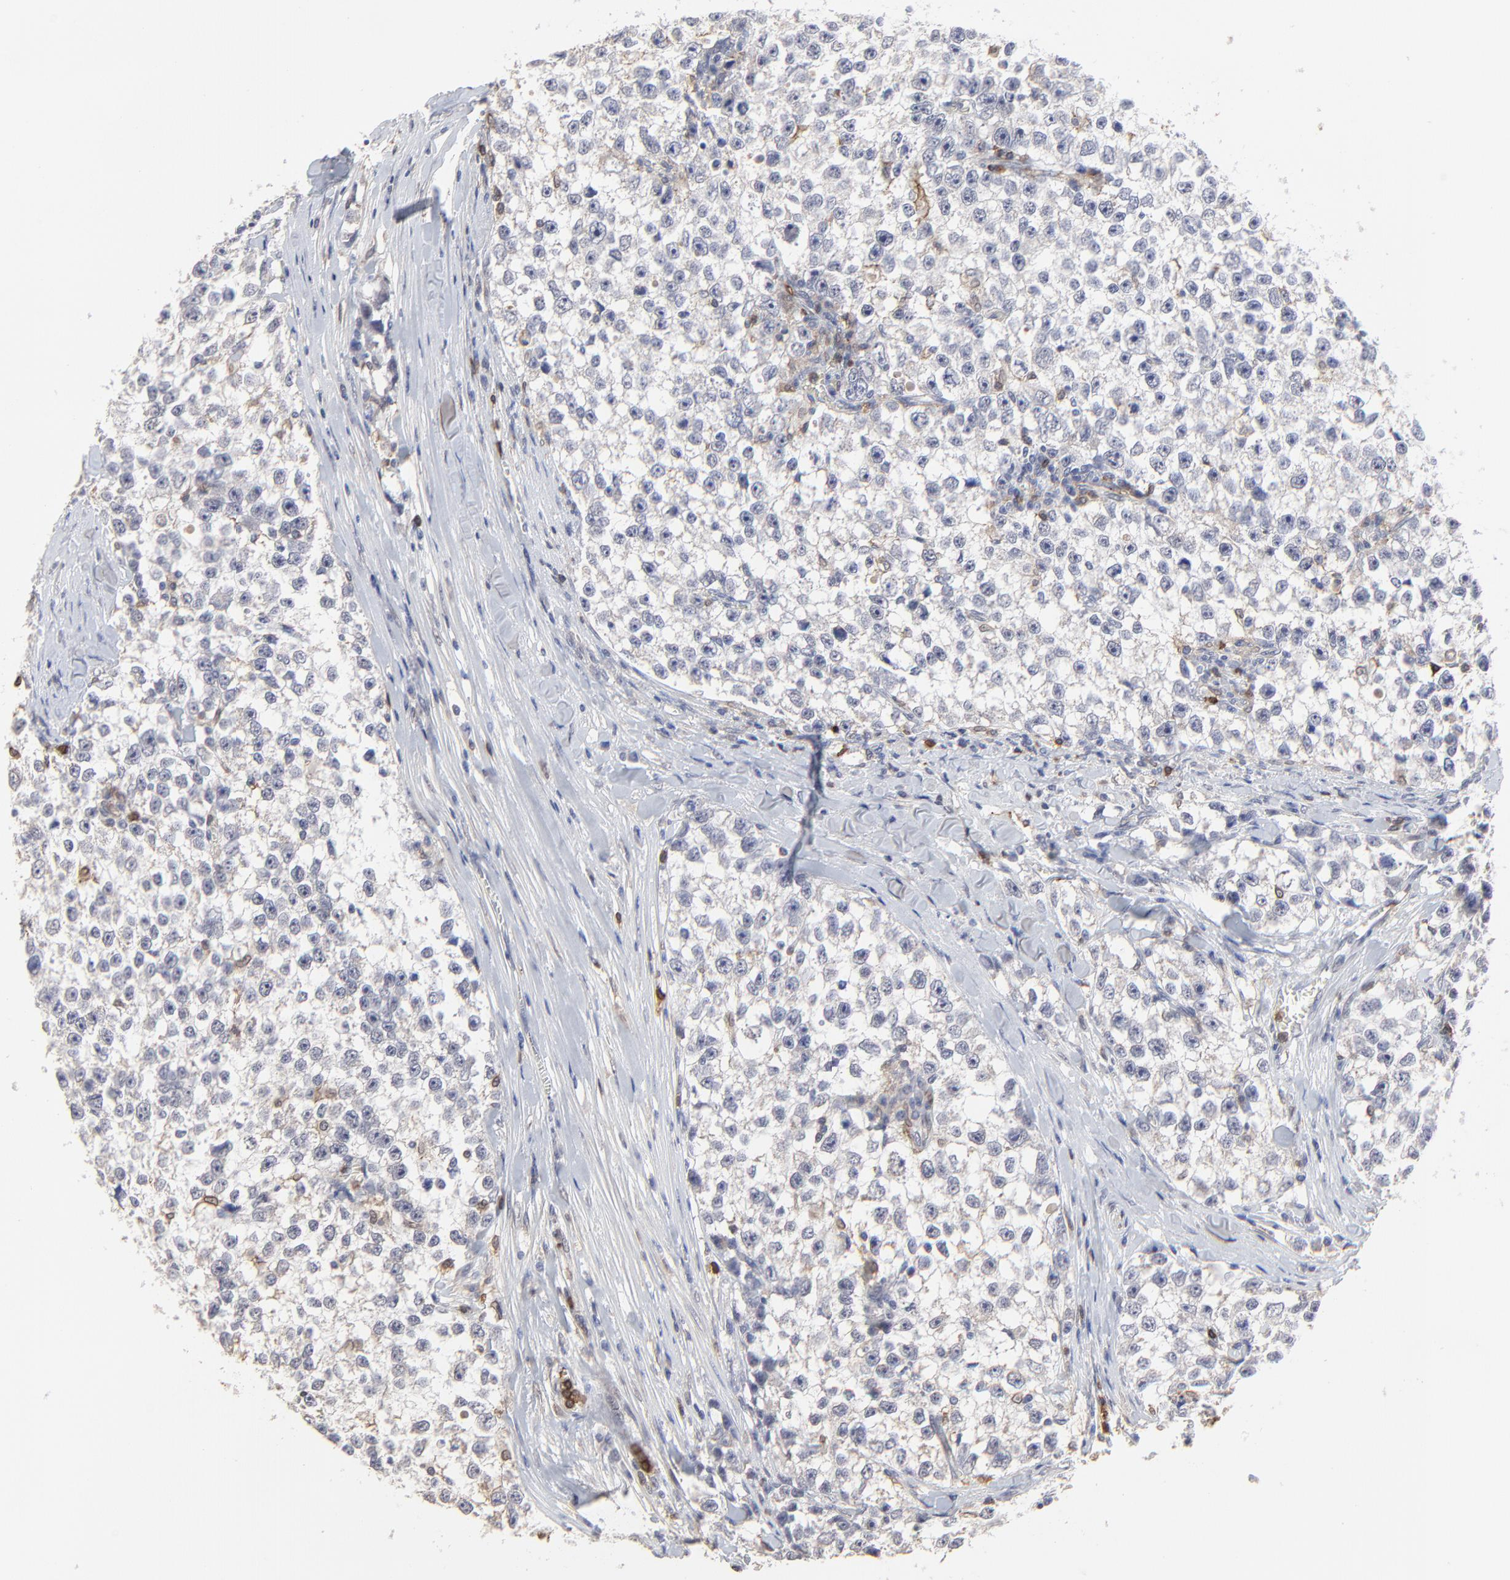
{"staining": {"intensity": "negative", "quantity": "none", "location": "none"}, "tissue": "testis cancer", "cell_type": "Tumor cells", "image_type": "cancer", "snomed": [{"axis": "morphology", "description": "Seminoma, NOS"}, {"axis": "morphology", "description": "Carcinoma, Embryonal, NOS"}, {"axis": "topography", "description": "Testis"}], "caption": "A micrograph of human testis cancer (seminoma) is negative for staining in tumor cells.", "gene": "SLC6A14", "patient": {"sex": "male", "age": 30}}